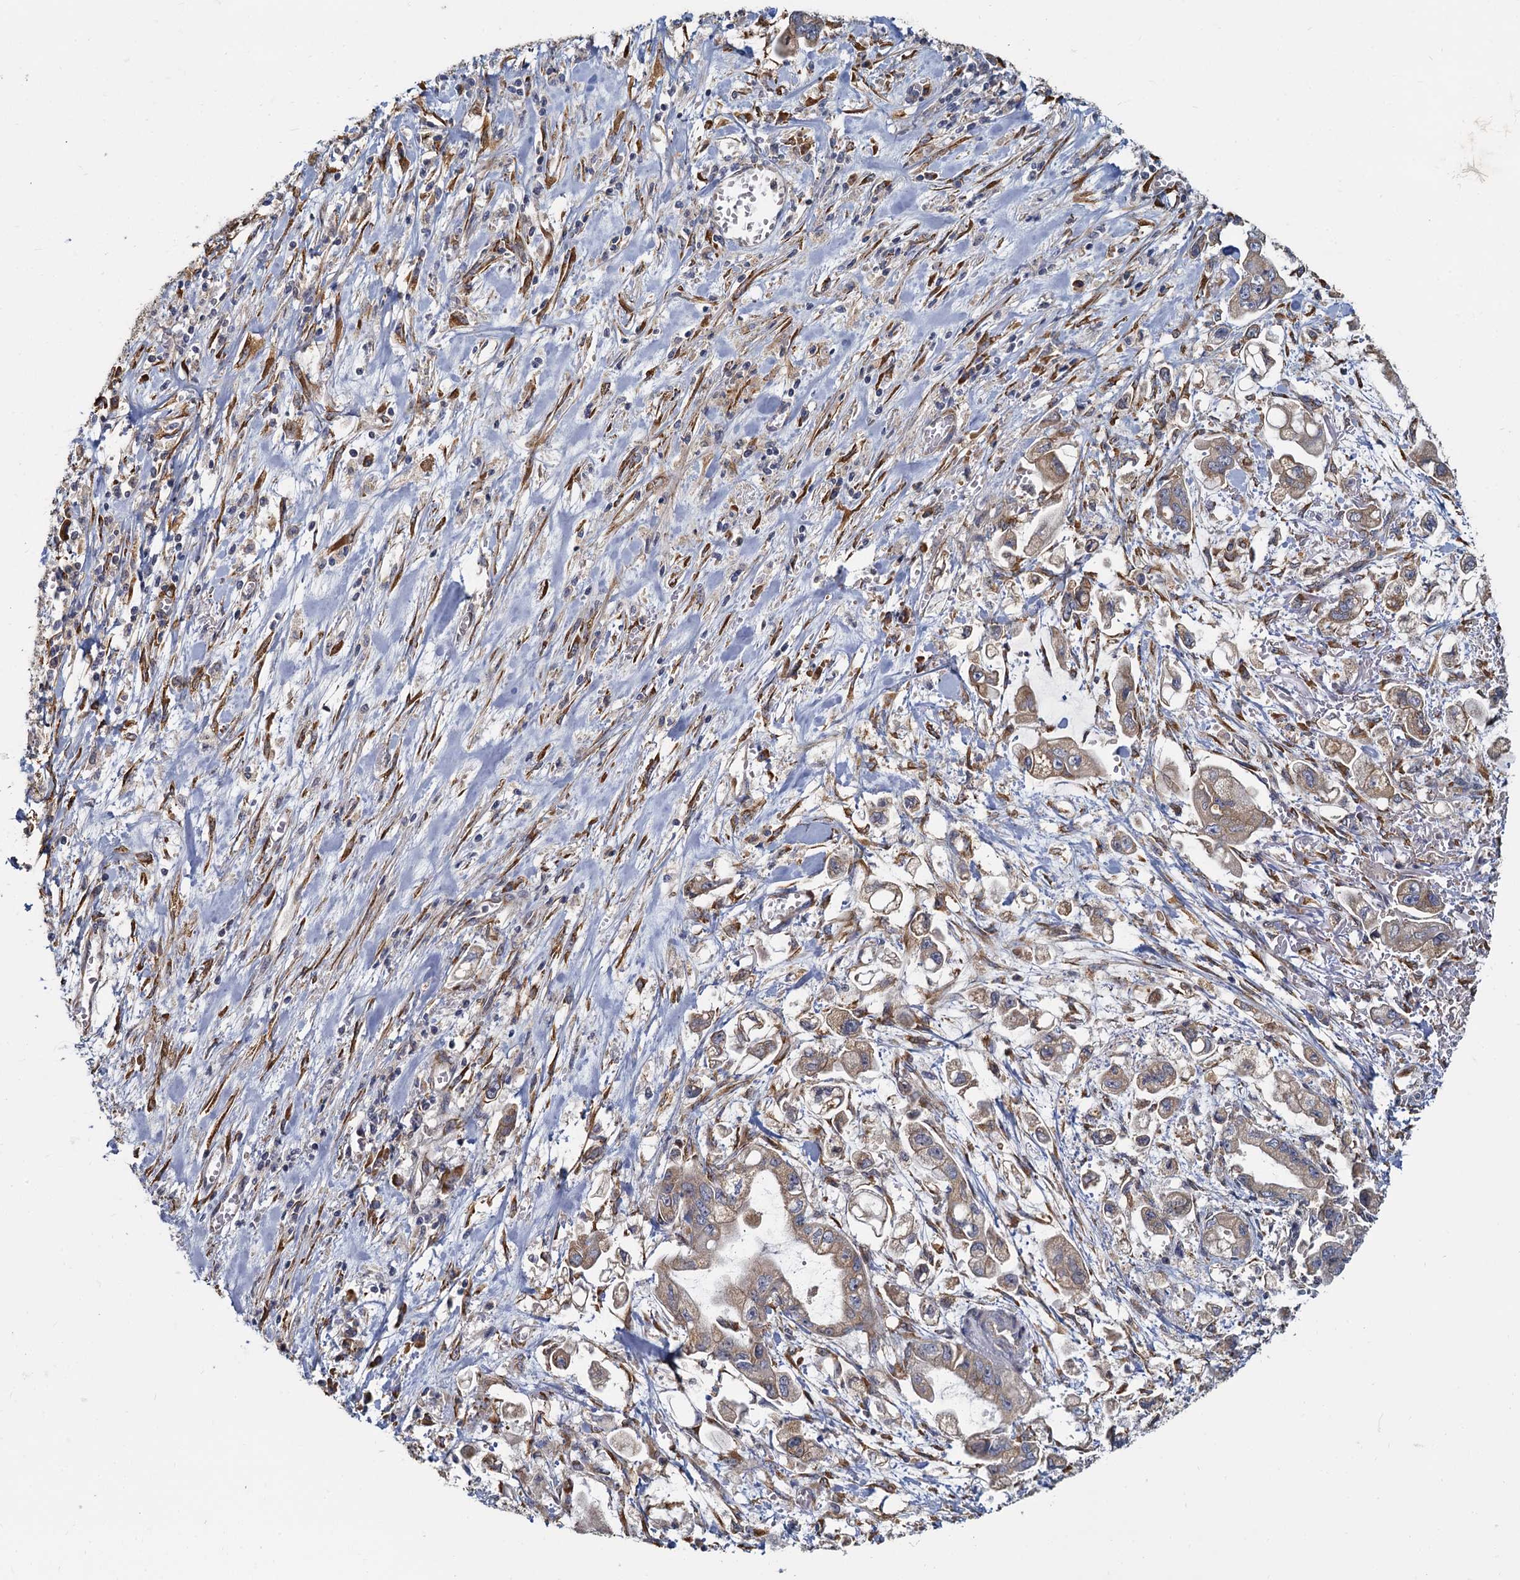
{"staining": {"intensity": "moderate", "quantity": ">75%", "location": "cytoplasmic/membranous"}, "tissue": "stomach cancer", "cell_type": "Tumor cells", "image_type": "cancer", "snomed": [{"axis": "morphology", "description": "Adenocarcinoma, NOS"}, {"axis": "topography", "description": "Stomach"}], "caption": "Immunohistochemical staining of human stomach cancer shows medium levels of moderate cytoplasmic/membranous protein positivity in approximately >75% of tumor cells.", "gene": "LRRC51", "patient": {"sex": "male", "age": 62}}